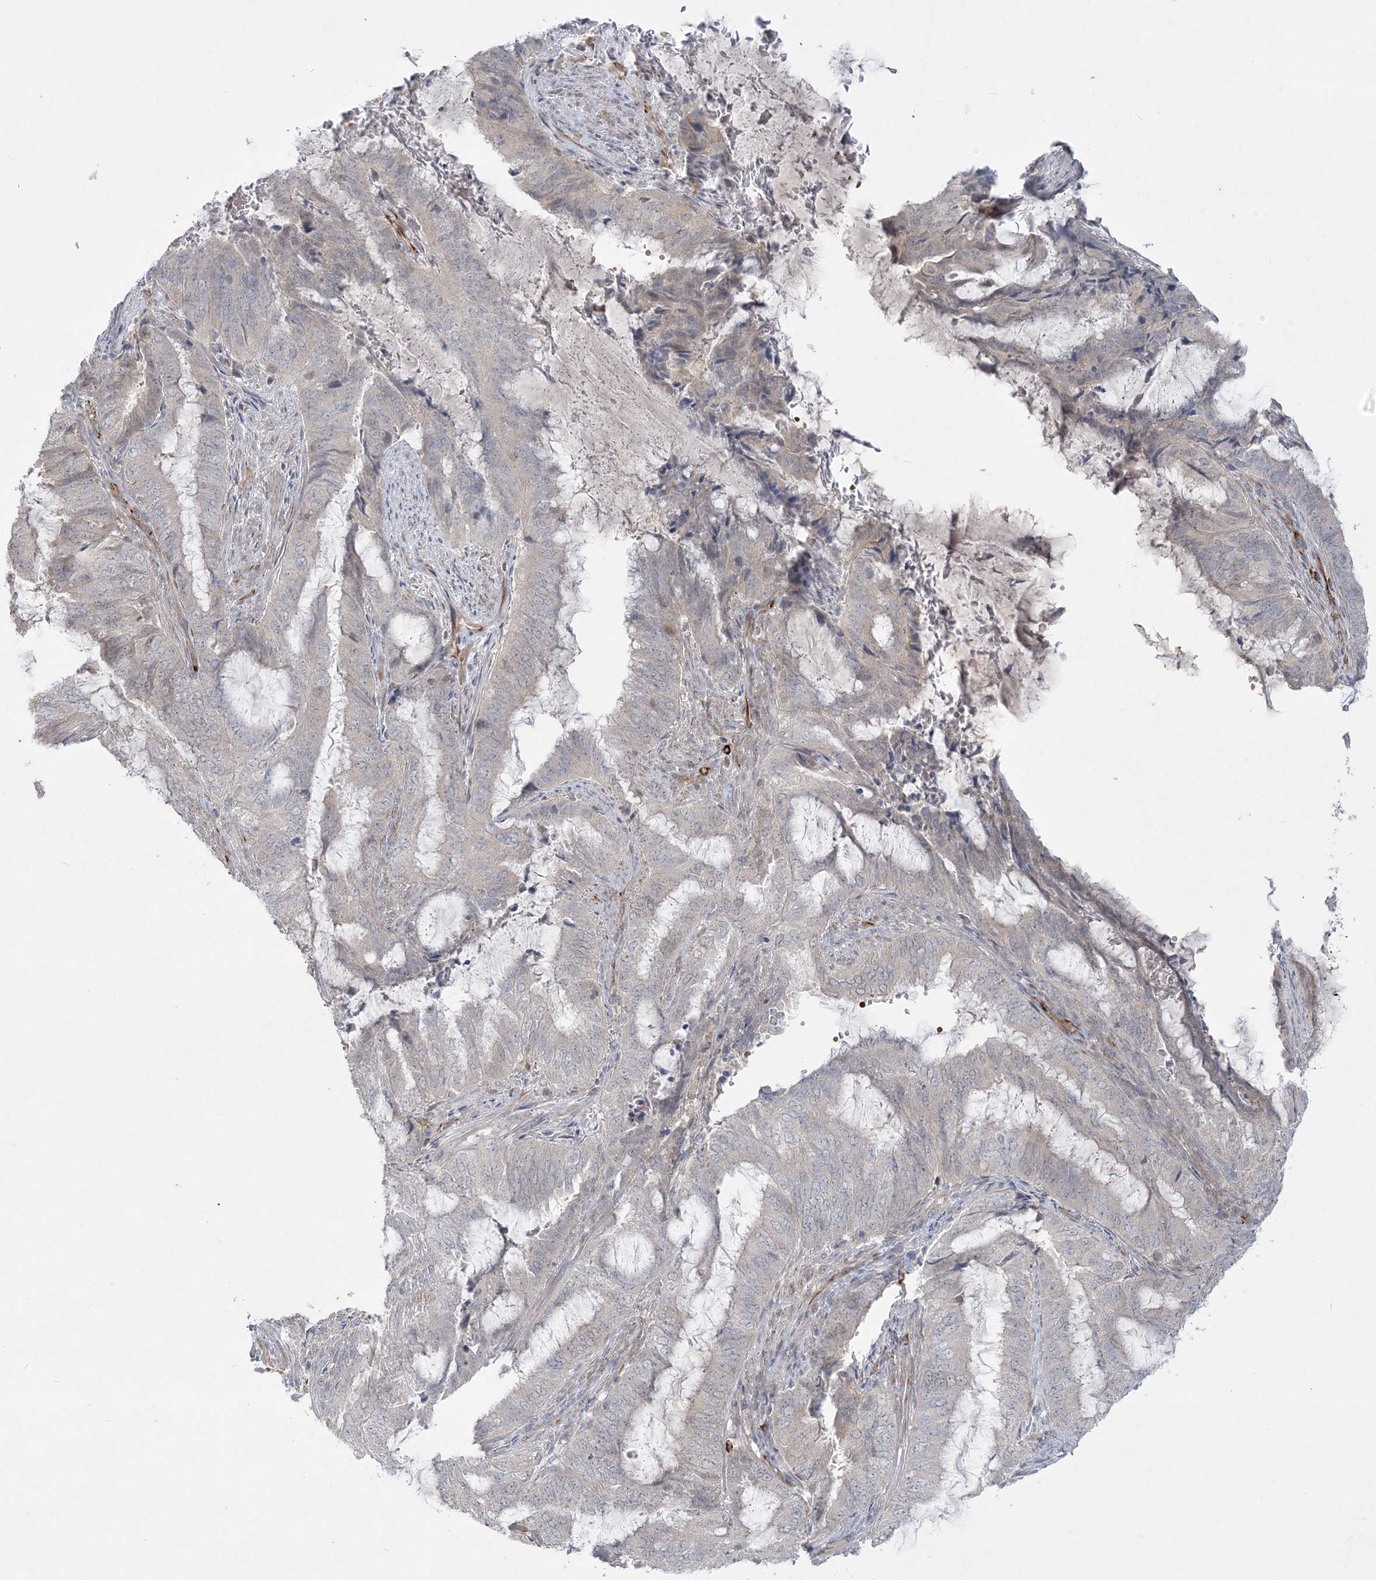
{"staining": {"intensity": "weak", "quantity": "<25%", "location": "cytoplasmic/membranous"}, "tissue": "endometrial cancer", "cell_type": "Tumor cells", "image_type": "cancer", "snomed": [{"axis": "morphology", "description": "Adenocarcinoma, NOS"}, {"axis": "topography", "description": "Endometrium"}], "caption": "The immunohistochemistry histopathology image has no significant staining in tumor cells of adenocarcinoma (endometrial) tissue. The staining is performed using DAB brown chromogen with nuclei counter-stained in using hematoxylin.", "gene": "INPP1", "patient": {"sex": "female", "age": 51}}